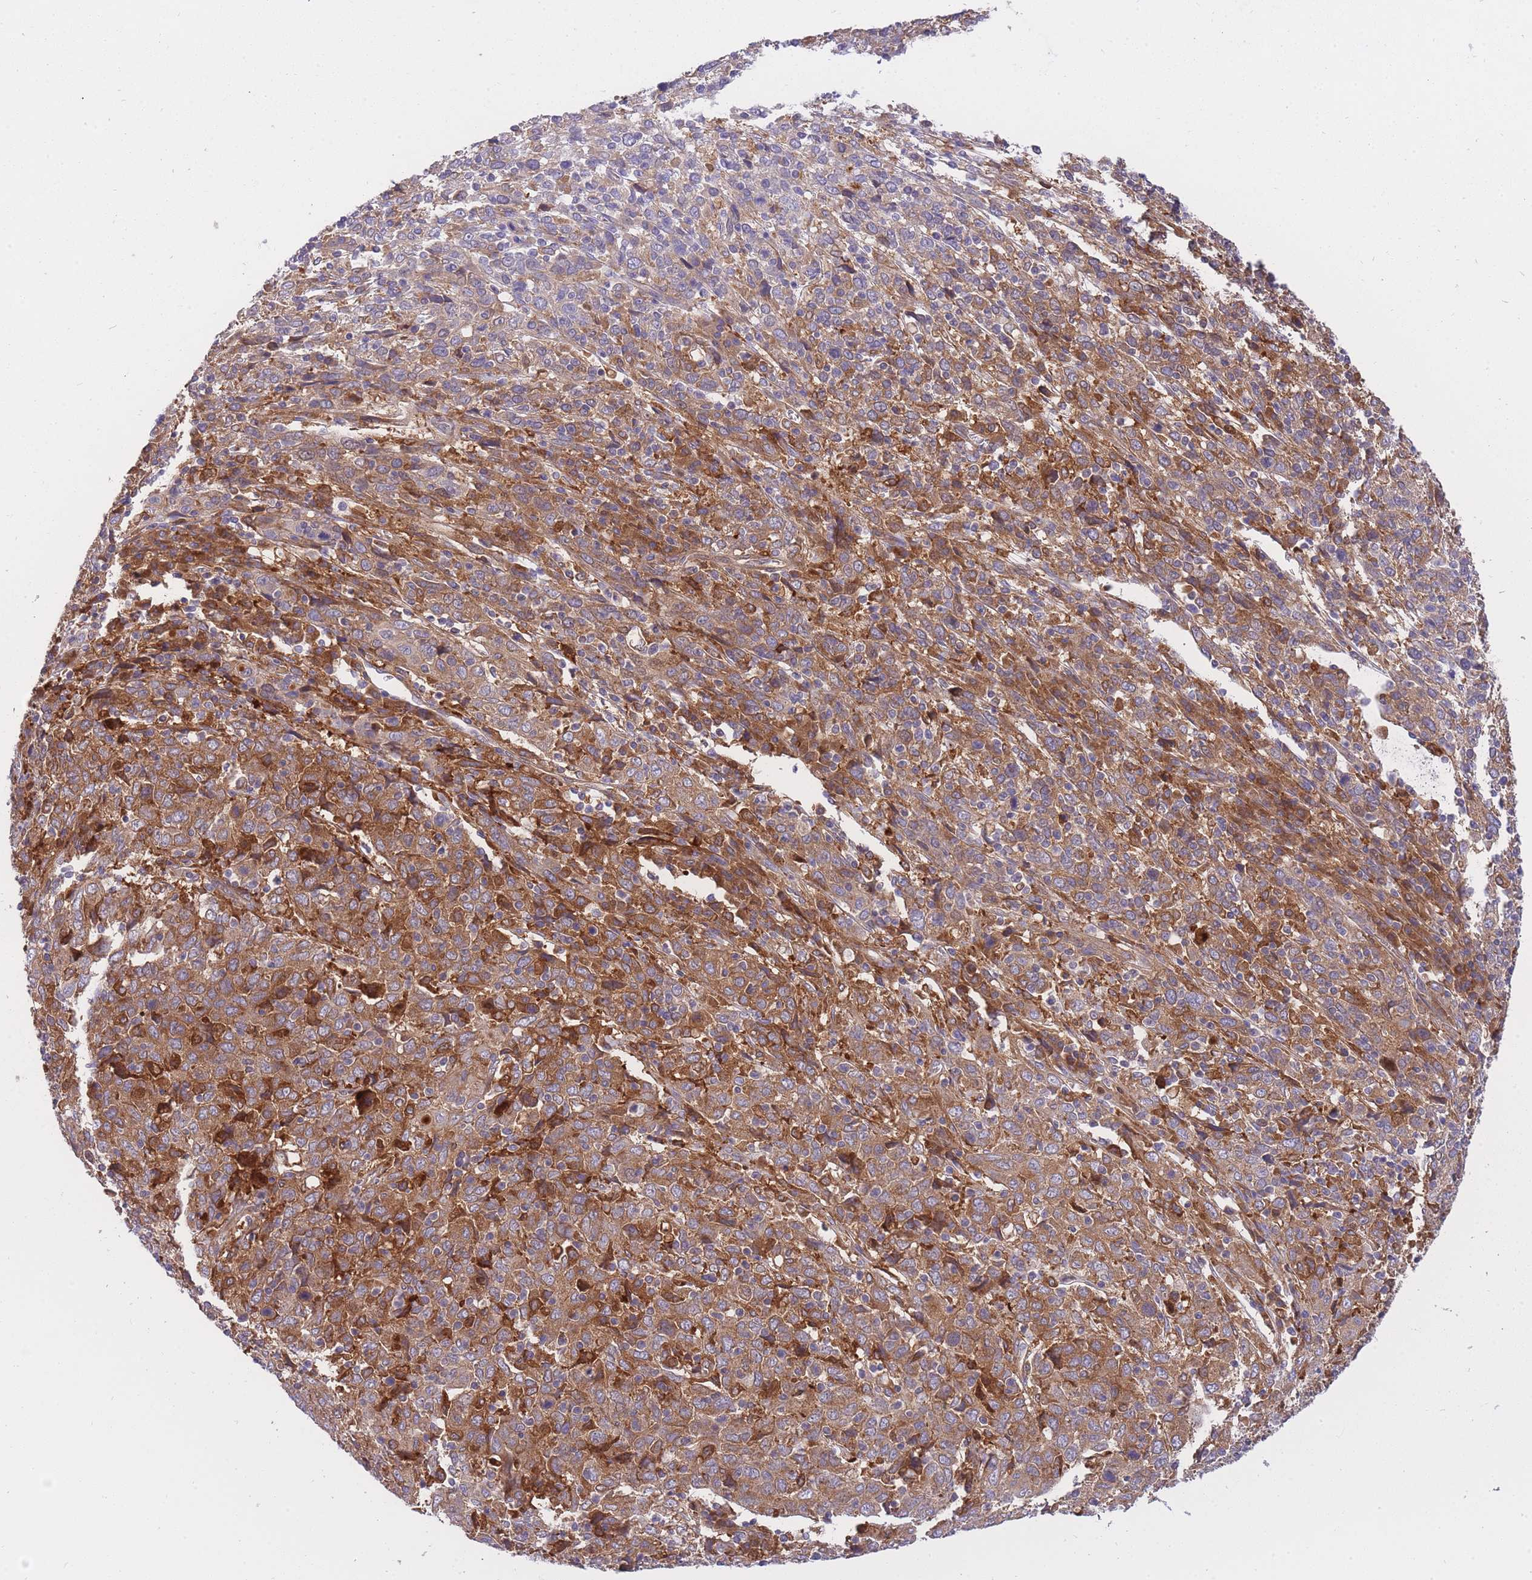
{"staining": {"intensity": "moderate", "quantity": ">75%", "location": "cytoplasmic/membranous"}, "tissue": "cervical cancer", "cell_type": "Tumor cells", "image_type": "cancer", "snomed": [{"axis": "morphology", "description": "Squamous cell carcinoma, NOS"}, {"axis": "topography", "description": "Cervix"}], "caption": "A brown stain highlights moderate cytoplasmic/membranous staining of a protein in cervical cancer tumor cells. (brown staining indicates protein expression, while blue staining denotes nuclei).", "gene": "CRYGN", "patient": {"sex": "female", "age": 46}}